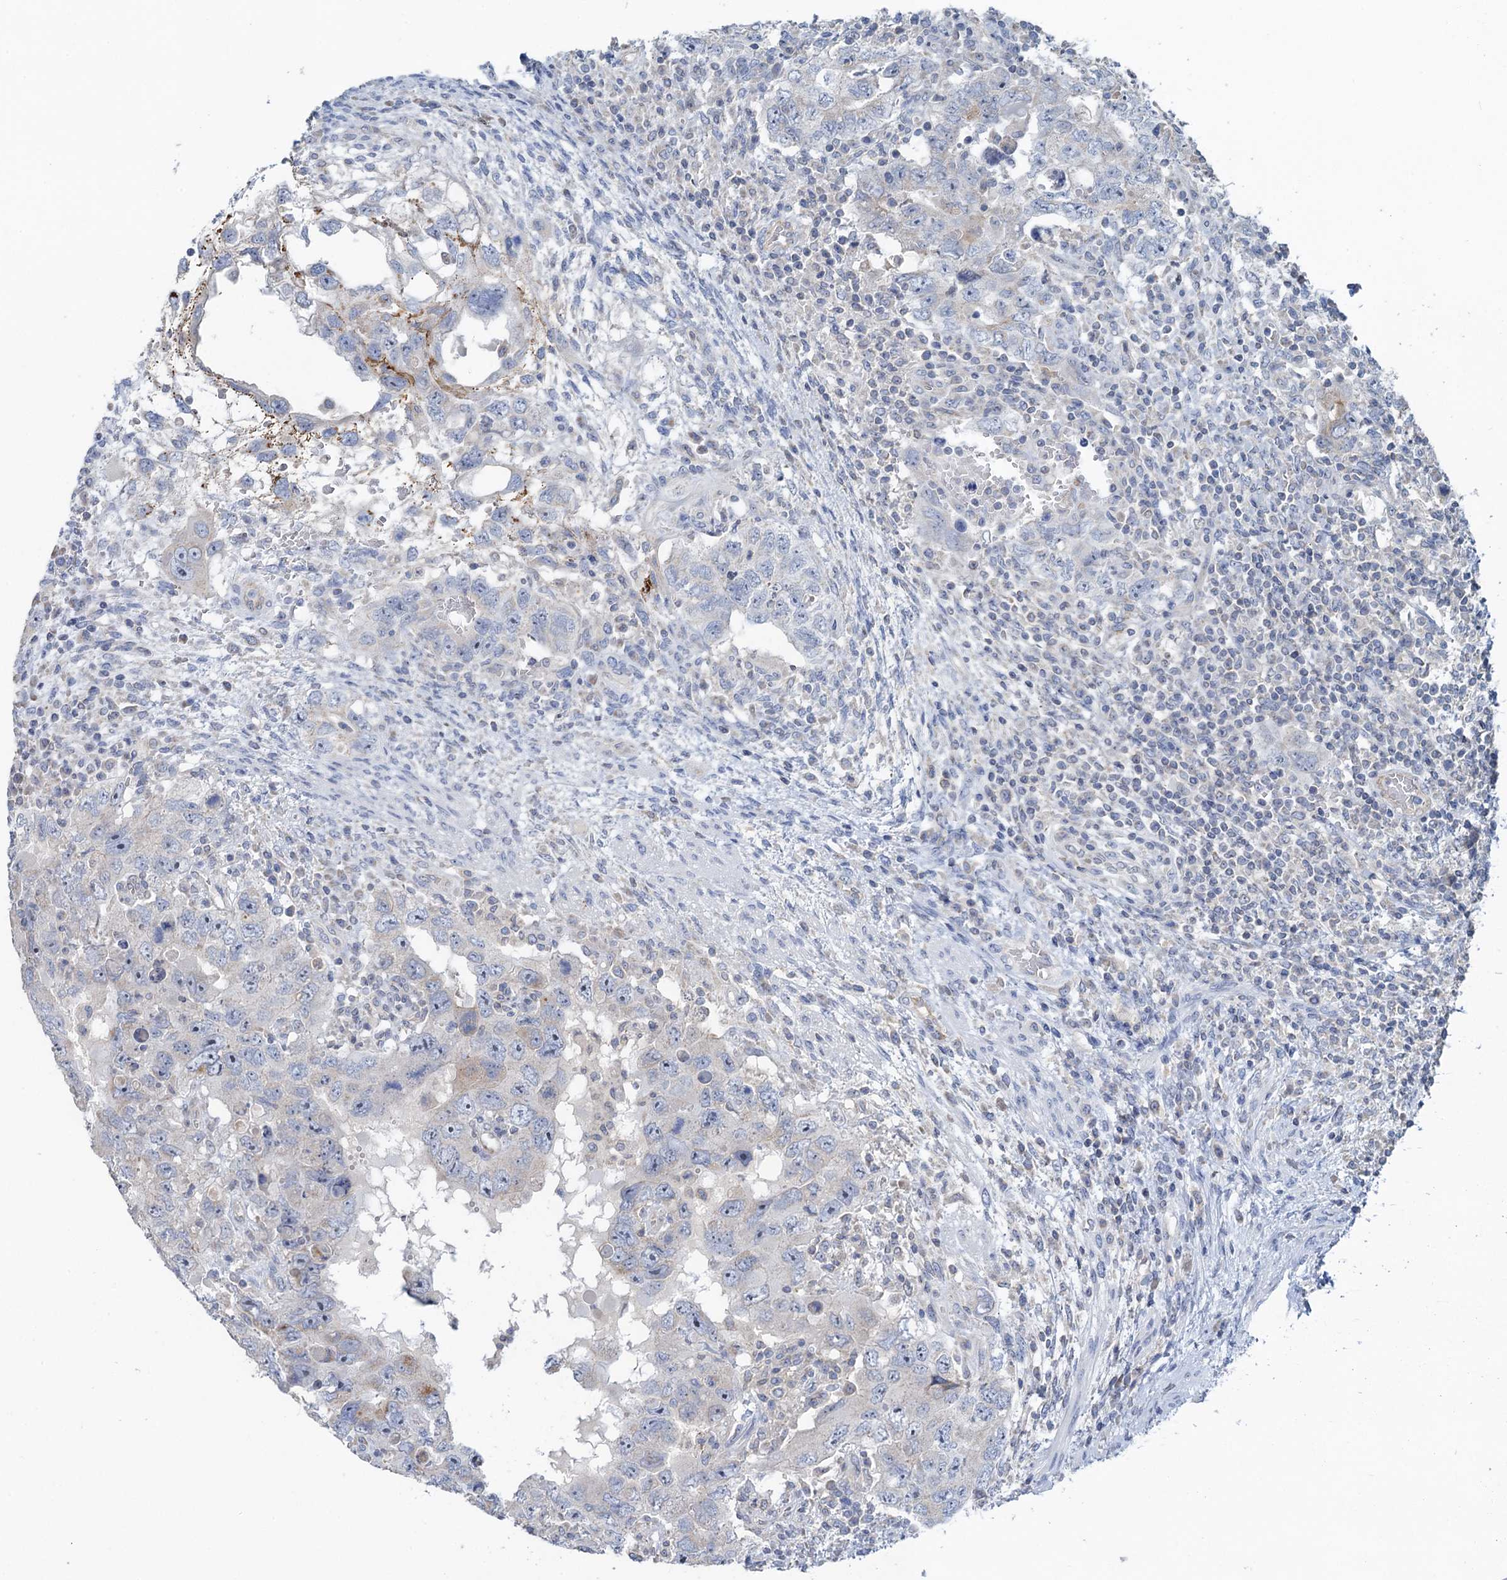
{"staining": {"intensity": "negative", "quantity": "none", "location": "none"}, "tissue": "testis cancer", "cell_type": "Tumor cells", "image_type": "cancer", "snomed": [{"axis": "morphology", "description": "Carcinoma, Embryonal, NOS"}, {"axis": "topography", "description": "Testis"}], "caption": "IHC of human testis embryonal carcinoma demonstrates no expression in tumor cells.", "gene": "PLLP", "patient": {"sex": "male", "age": 26}}